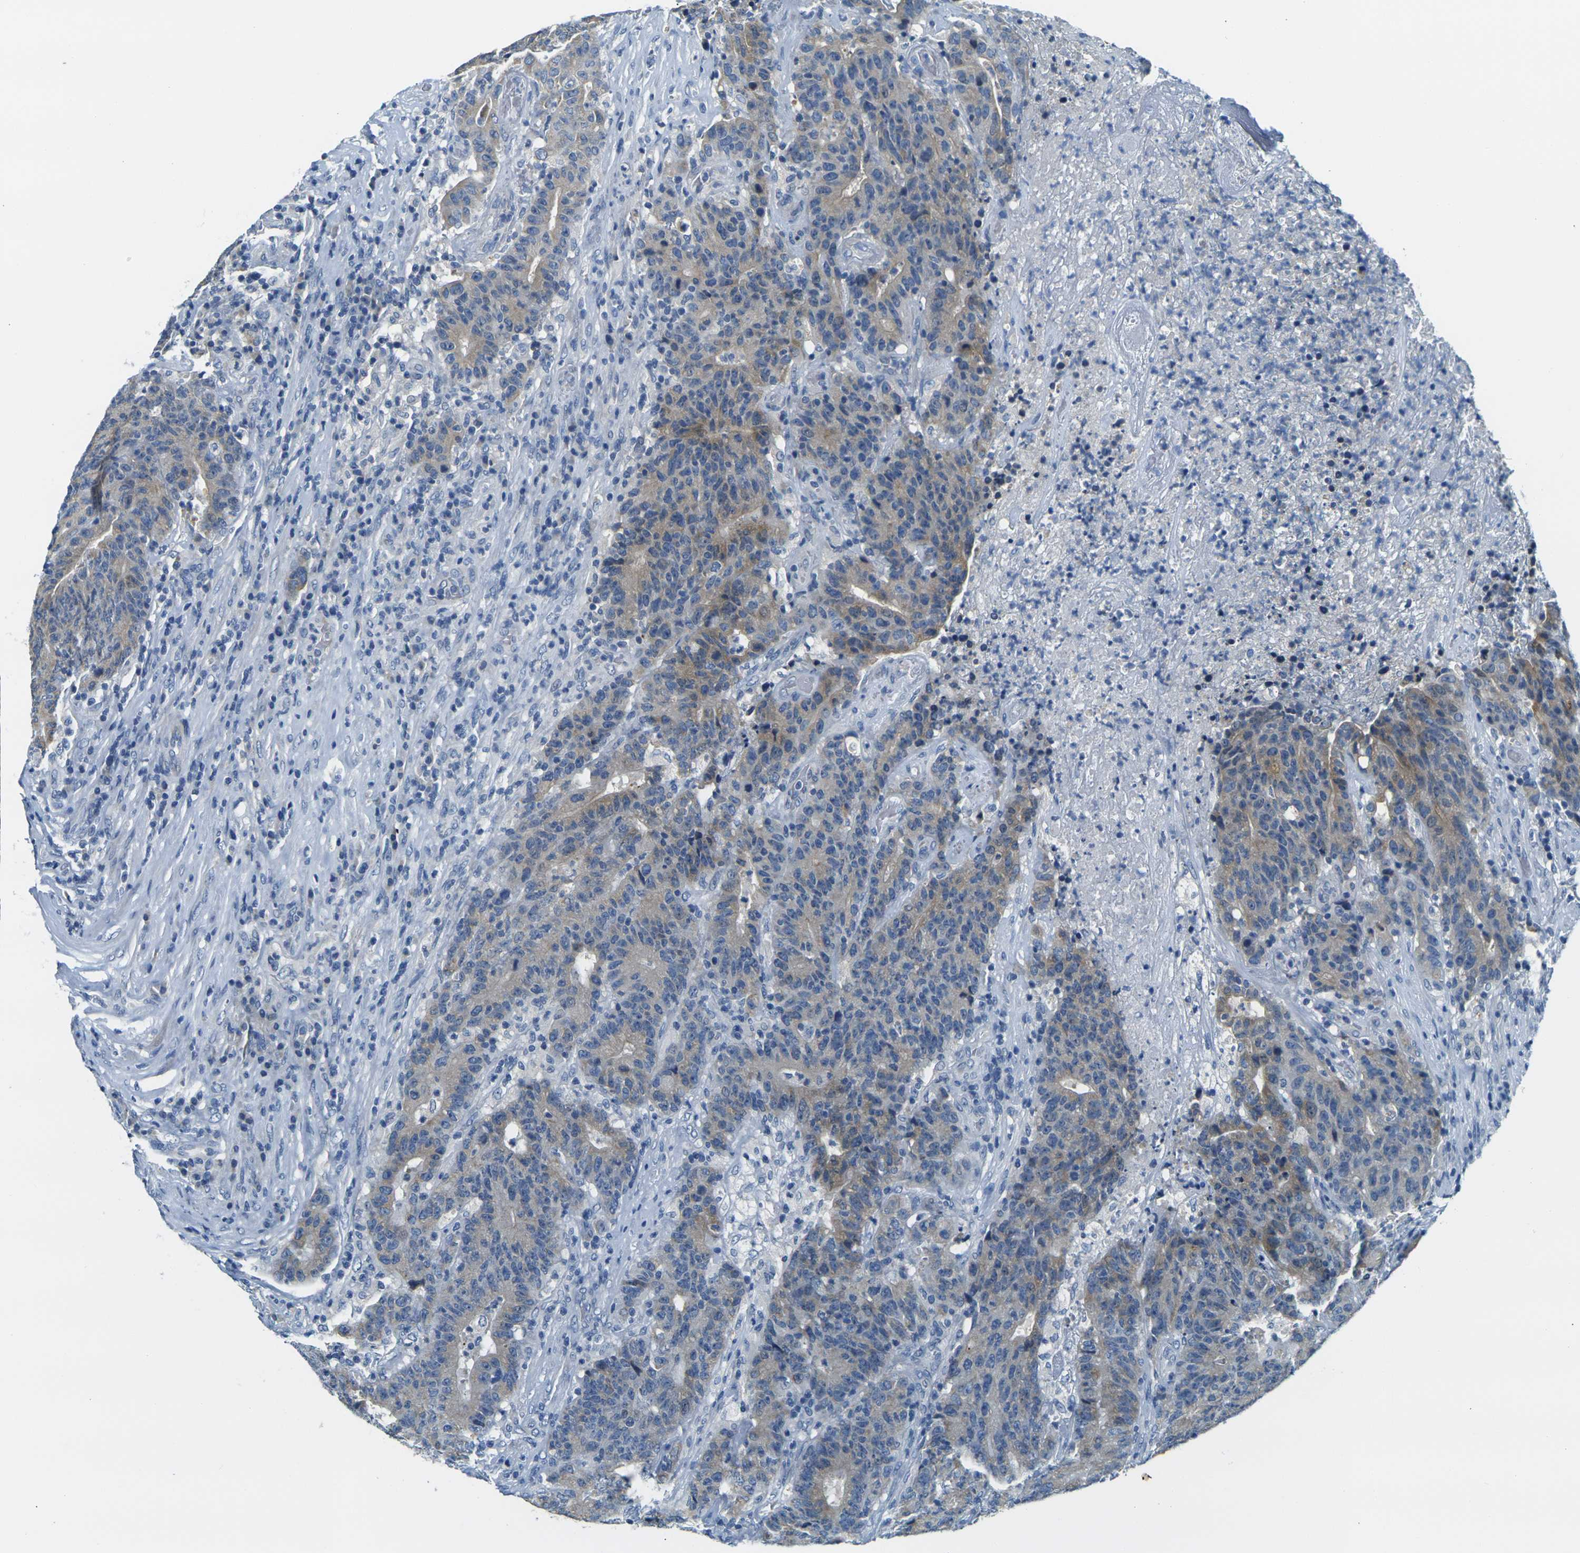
{"staining": {"intensity": "weak", "quantity": "25%-75%", "location": "cytoplasmic/membranous"}, "tissue": "colorectal cancer", "cell_type": "Tumor cells", "image_type": "cancer", "snomed": [{"axis": "morphology", "description": "Normal tissue, NOS"}, {"axis": "morphology", "description": "Adenocarcinoma, NOS"}, {"axis": "topography", "description": "Colon"}], "caption": "An immunohistochemistry micrograph of tumor tissue is shown. Protein staining in brown shows weak cytoplasmic/membranous positivity in colorectal cancer within tumor cells.", "gene": "SHISAL2B", "patient": {"sex": "female", "age": 75}}